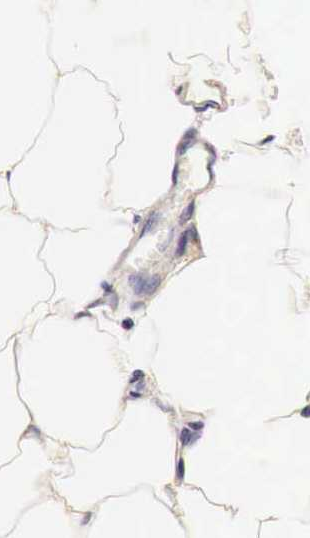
{"staining": {"intensity": "moderate", "quantity": ">75%", "location": "cytoplasmic/membranous"}, "tissue": "adipose tissue", "cell_type": "Adipocytes", "image_type": "normal", "snomed": [{"axis": "morphology", "description": "Normal tissue, NOS"}, {"axis": "topography", "description": "Breast"}], "caption": "Human adipose tissue stained with a brown dye demonstrates moderate cytoplasmic/membranous positive staining in approximately >75% of adipocytes.", "gene": "LAMB2", "patient": {"sex": "female", "age": 45}}